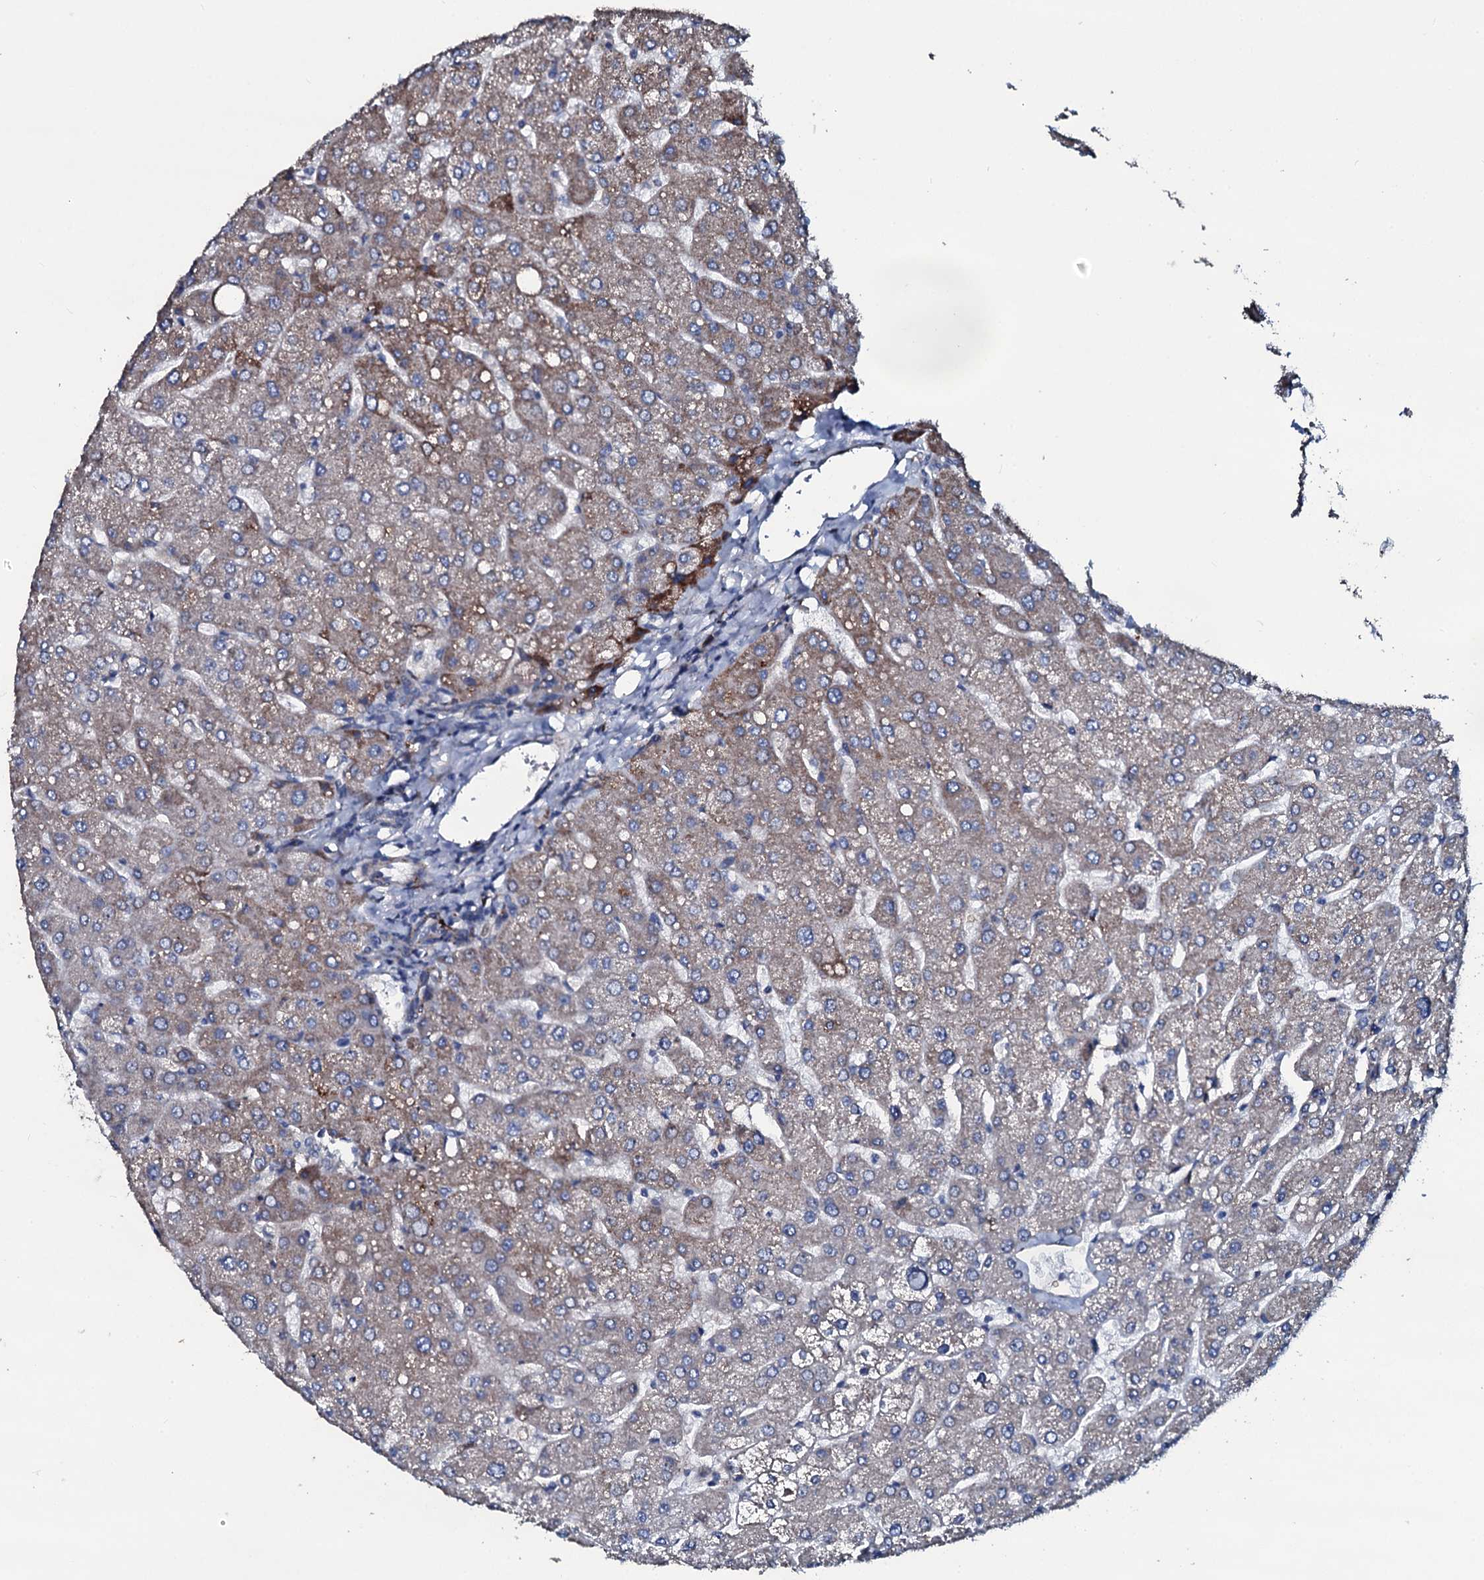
{"staining": {"intensity": "negative", "quantity": "none", "location": "none"}, "tissue": "liver", "cell_type": "Cholangiocytes", "image_type": "normal", "snomed": [{"axis": "morphology", "description": "Normal tissue, NOS"}, {"axis": "topography", "description": "Liver"}], "caption": "The histopathology image demonstrates no significant staining in cholangiocytes of liver. (Stains: DAB immunohistochemistry with hematoxylin counter stain, Microscopy: brightfield microscopy at high magnification).", "gene": "IL12B", "patient": {"sex": "male", "age": 55}}